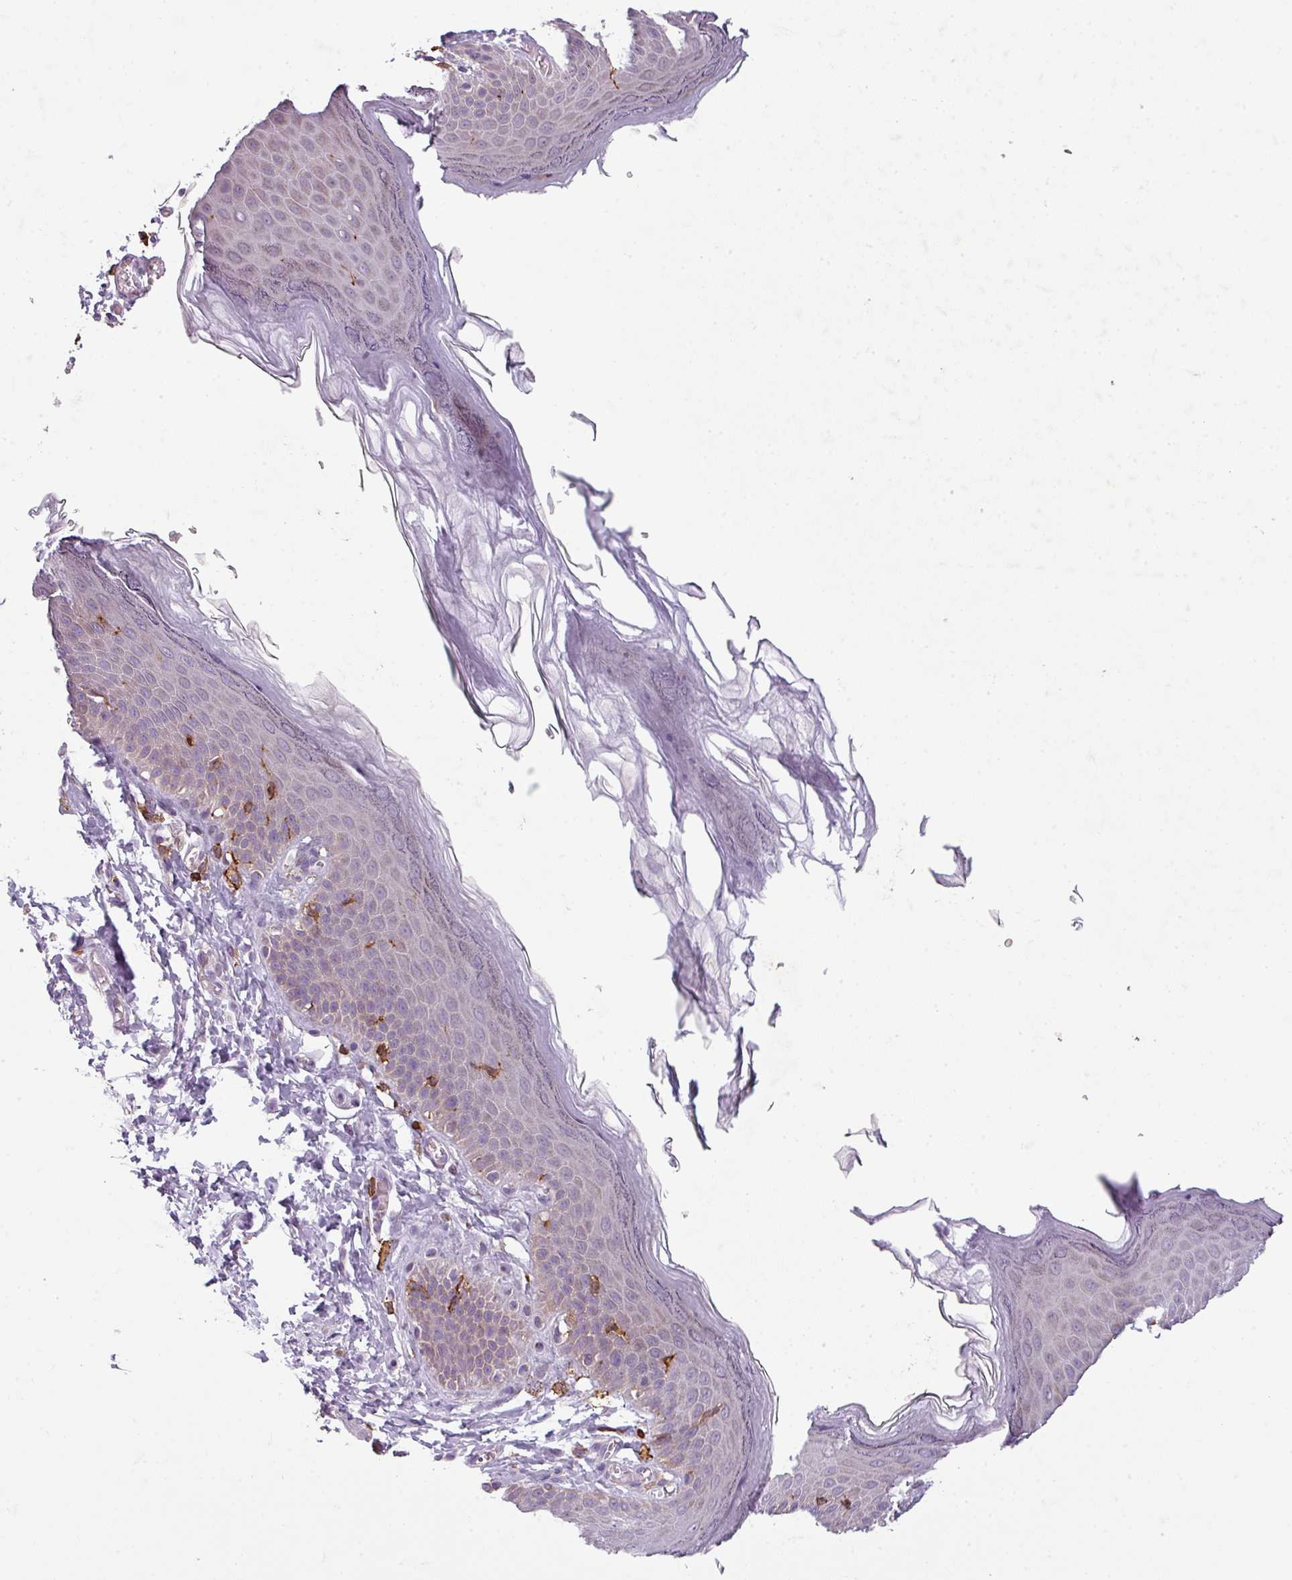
{"staining": {"intensity": "negative", "quantity": "none", "location": "none"}, "tissue": "skin", "cell_type": "Epidermal cells", "image_type": "normal", "snomed": [{"axis": "morphology", "description": "Normal tissue, NOS"}, {"axis": "topography", "description": "Anal"}], "caption": "High magnification brightfield microscopy of normal skin stained with DAB (3,3'-diaminobenzidine) (brown) and counterstained with hematoxylin (blue): epidermal cells show no significant positivity. (DAB (3,3'-diaminobenzidine) IHC visualized using brightfield microscopy, high magnification).", "gene": "NEDD9", "patient": {"sex": "female", "age": 40}}